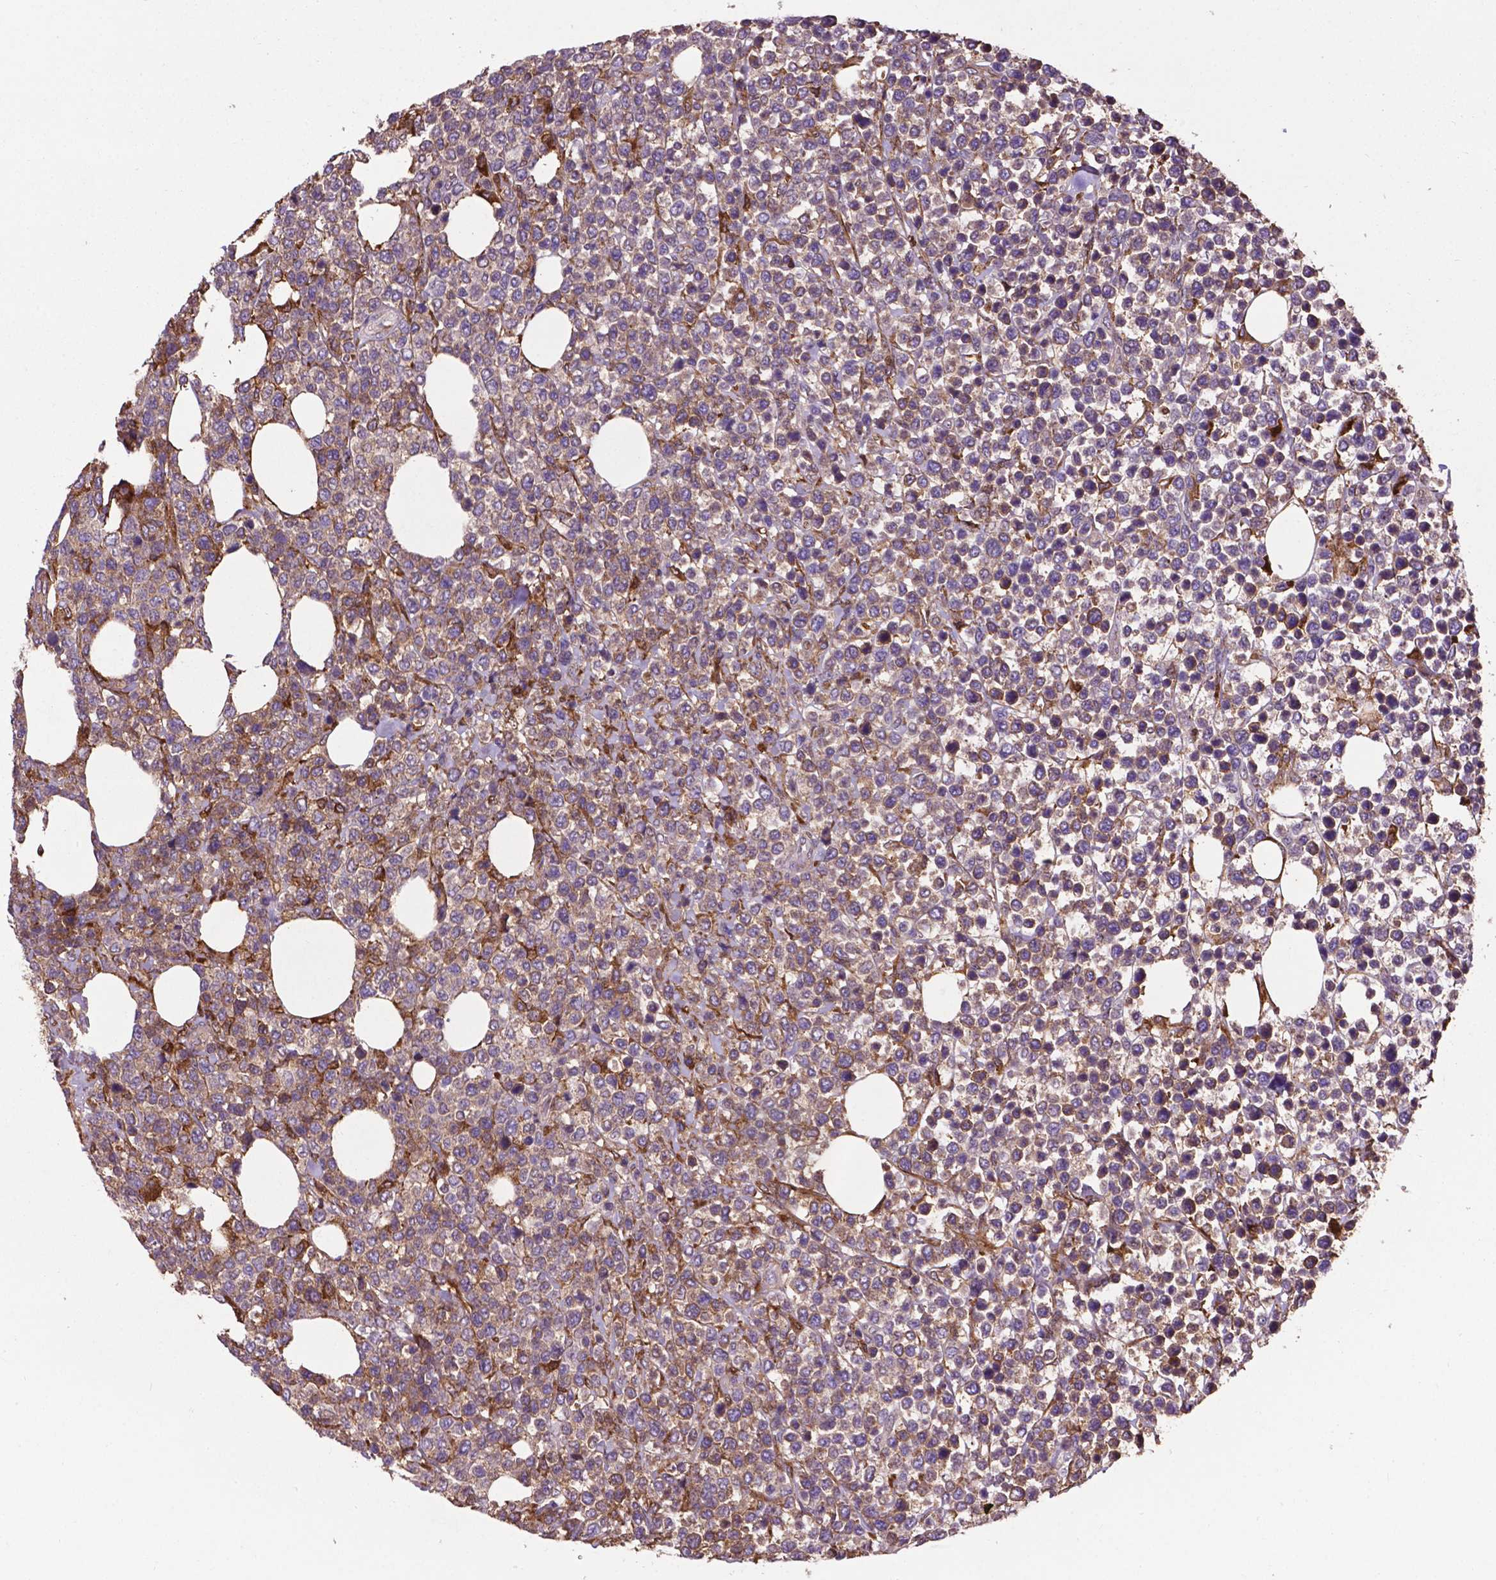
{"staining": {"intensity": "weak", "quantity": "<25%", "location": "cytoplasmic/membranous"}, "tissue": "lymphoma", "cell_type": "Tumor cells", "image_type": "cancer", "snomed": [{"axis": "morphology", "description": "Malignant lymphoma, non-Hodgkin's type, High grade"}, {"axis": "topography", "description": "Soft tissue"}], "caption": "Tumor cells show no significant protein expression in high-grade malignant lymphoma, non-Hodgkin's type.", "gene": "SMAD3", "patient": {"sex": "female", "age": 56}}